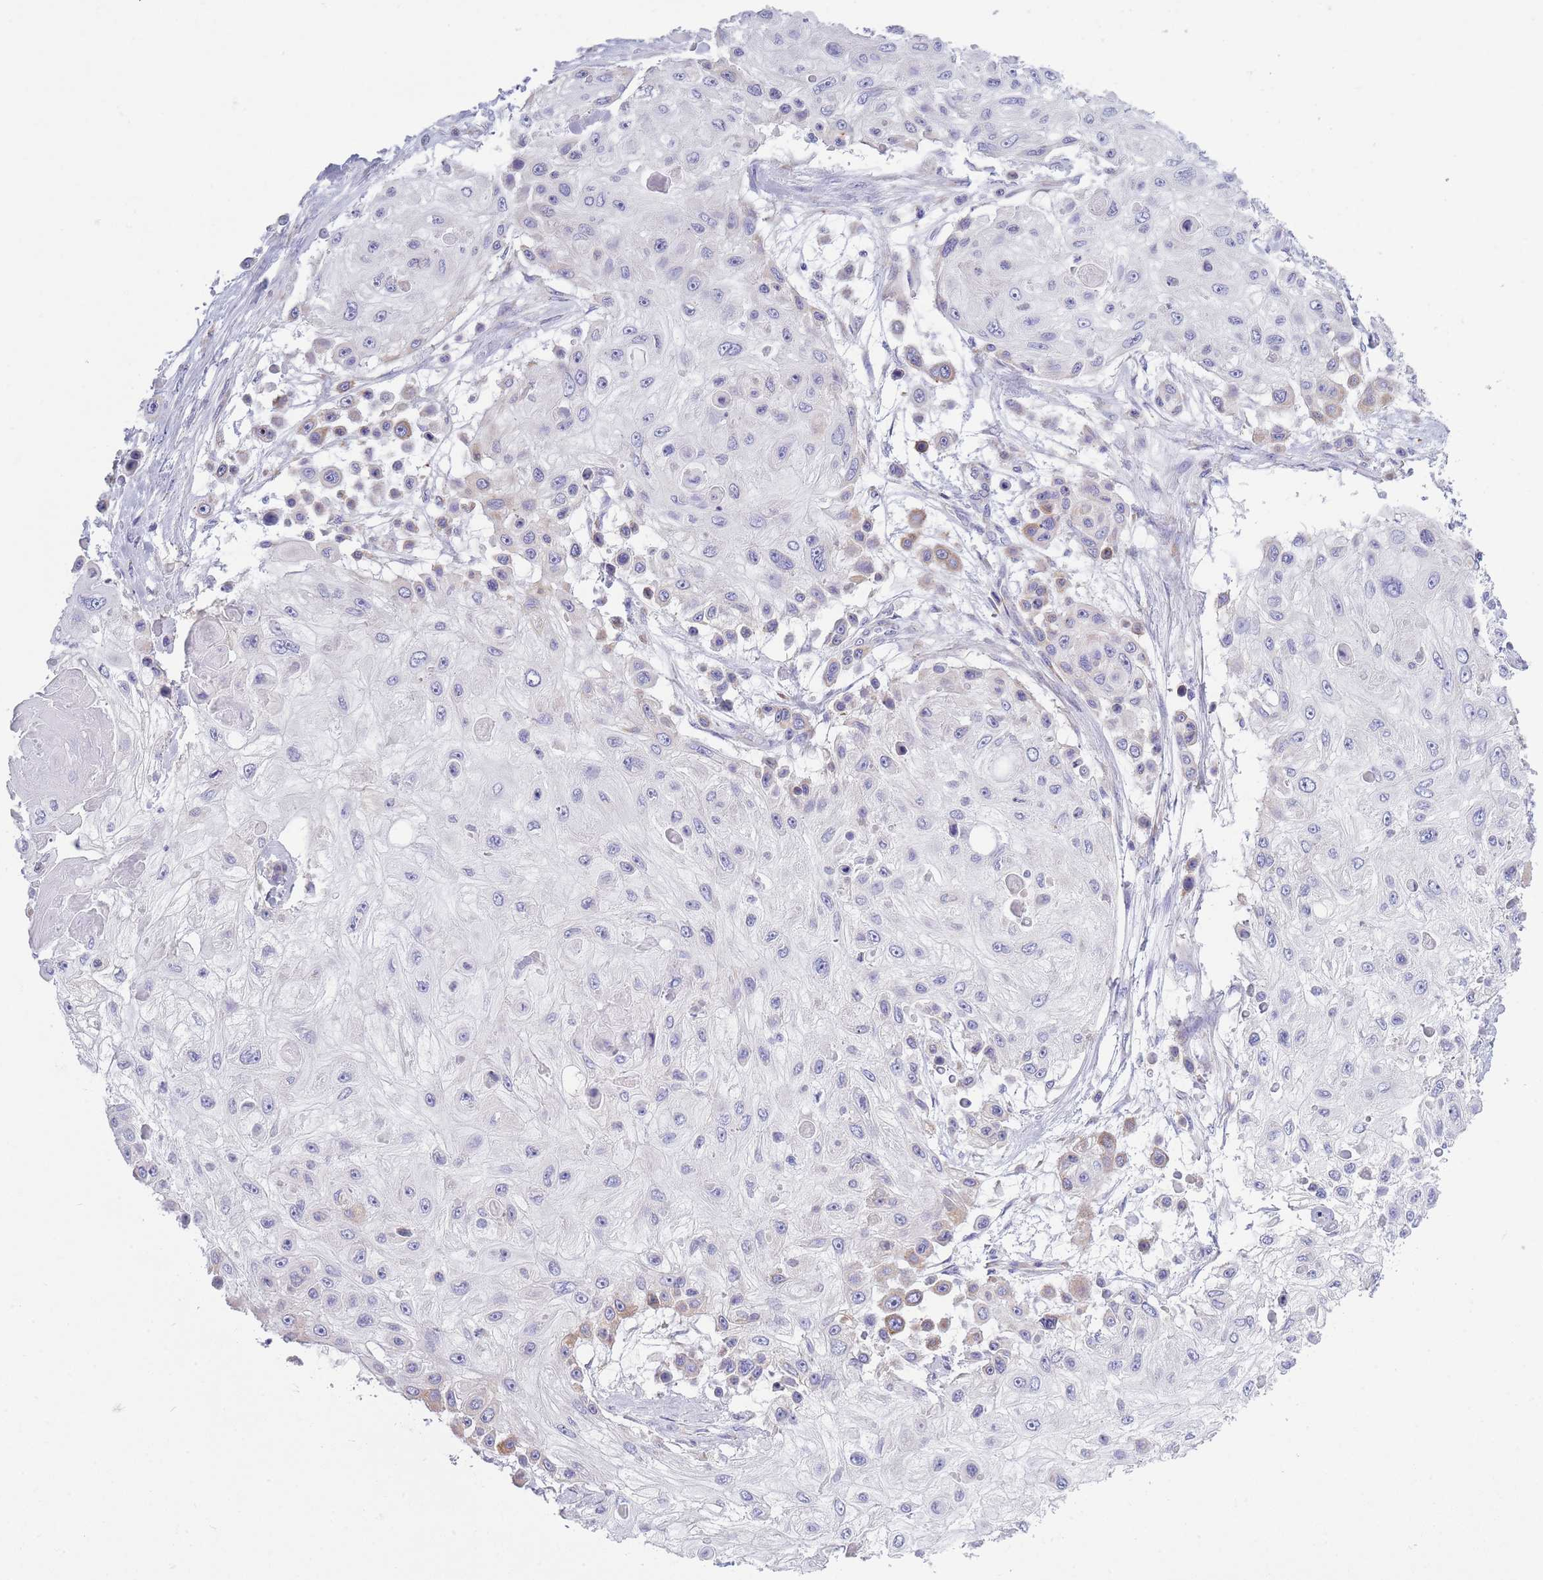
{"staining": {"intensity": "negative", "quantity": "none", "location": "none"}, "tissue": "skin cancer", "cell_type": "Tumor cells", "image_type": "cancer", "snomed": [{"axis": "morphology", "description": "Squamous cell carcinoma, NOS"}, {"axis": "topography", "description": "Skin"}], "caption": "Image shows no protein staining in tumor cells of skin cancer tissue.", "gene": "XKR8", "patient": {"sex": "male", "age": 67}}